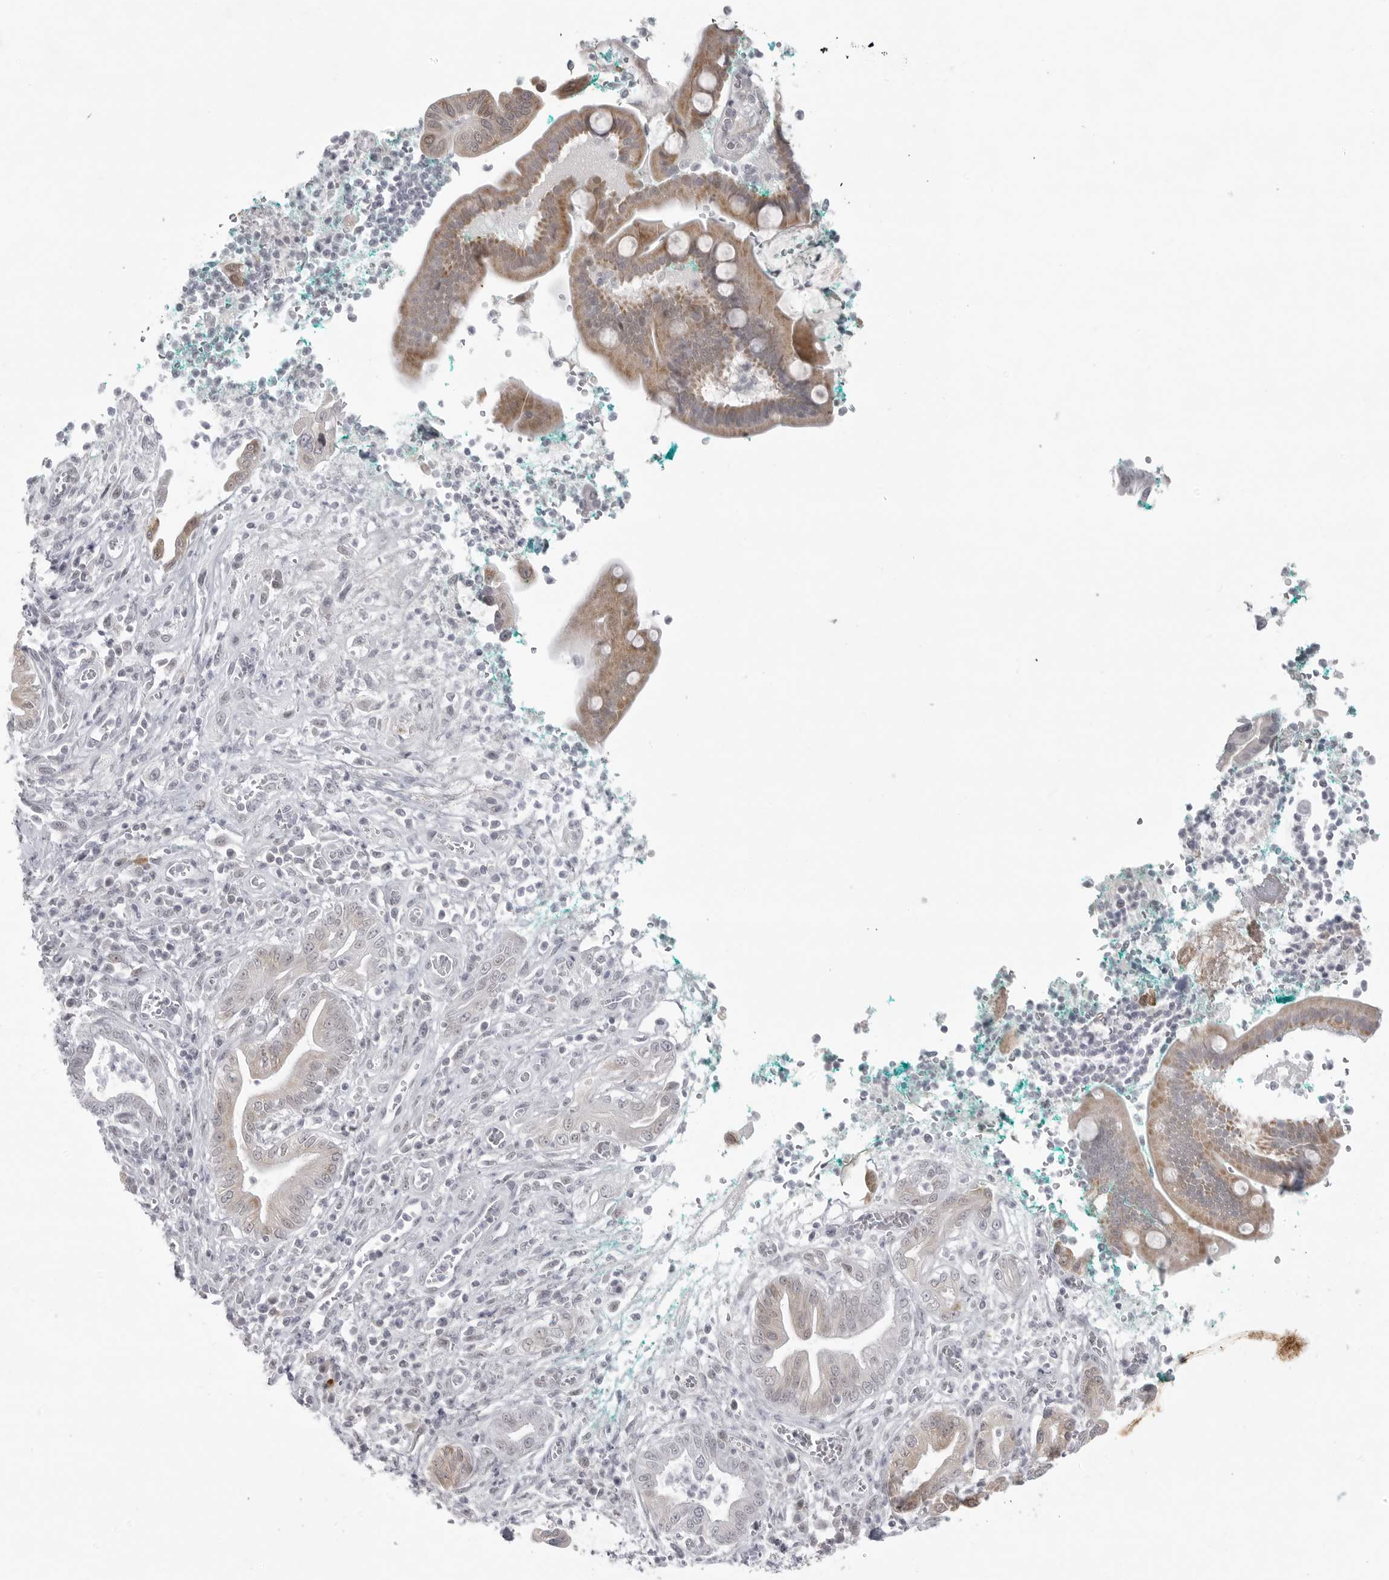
{"staining": {"intensity": "moderate", "quantity": "<25%", "location": "cytoplasmic/membranous"}, "tissue": "pancreatic cancer", "cell_type": "Tumor cells", "image_type": "cancer", "snomed": [{"axis": "morphology", "description": "Adenocarcinoma, NOS"}, {"axis": "topography", "description": "Pancreas"}], "caption": "DAB (3,3'-diaminobenzidine) immunohistochemical staining of human pancreatic cancer exhibits moderate cytoplasmic/membranous protein staining in approximately <25% of tumor cells.", "gene": "TCTN3", "patient": {"sex": "male", "age": 78}}